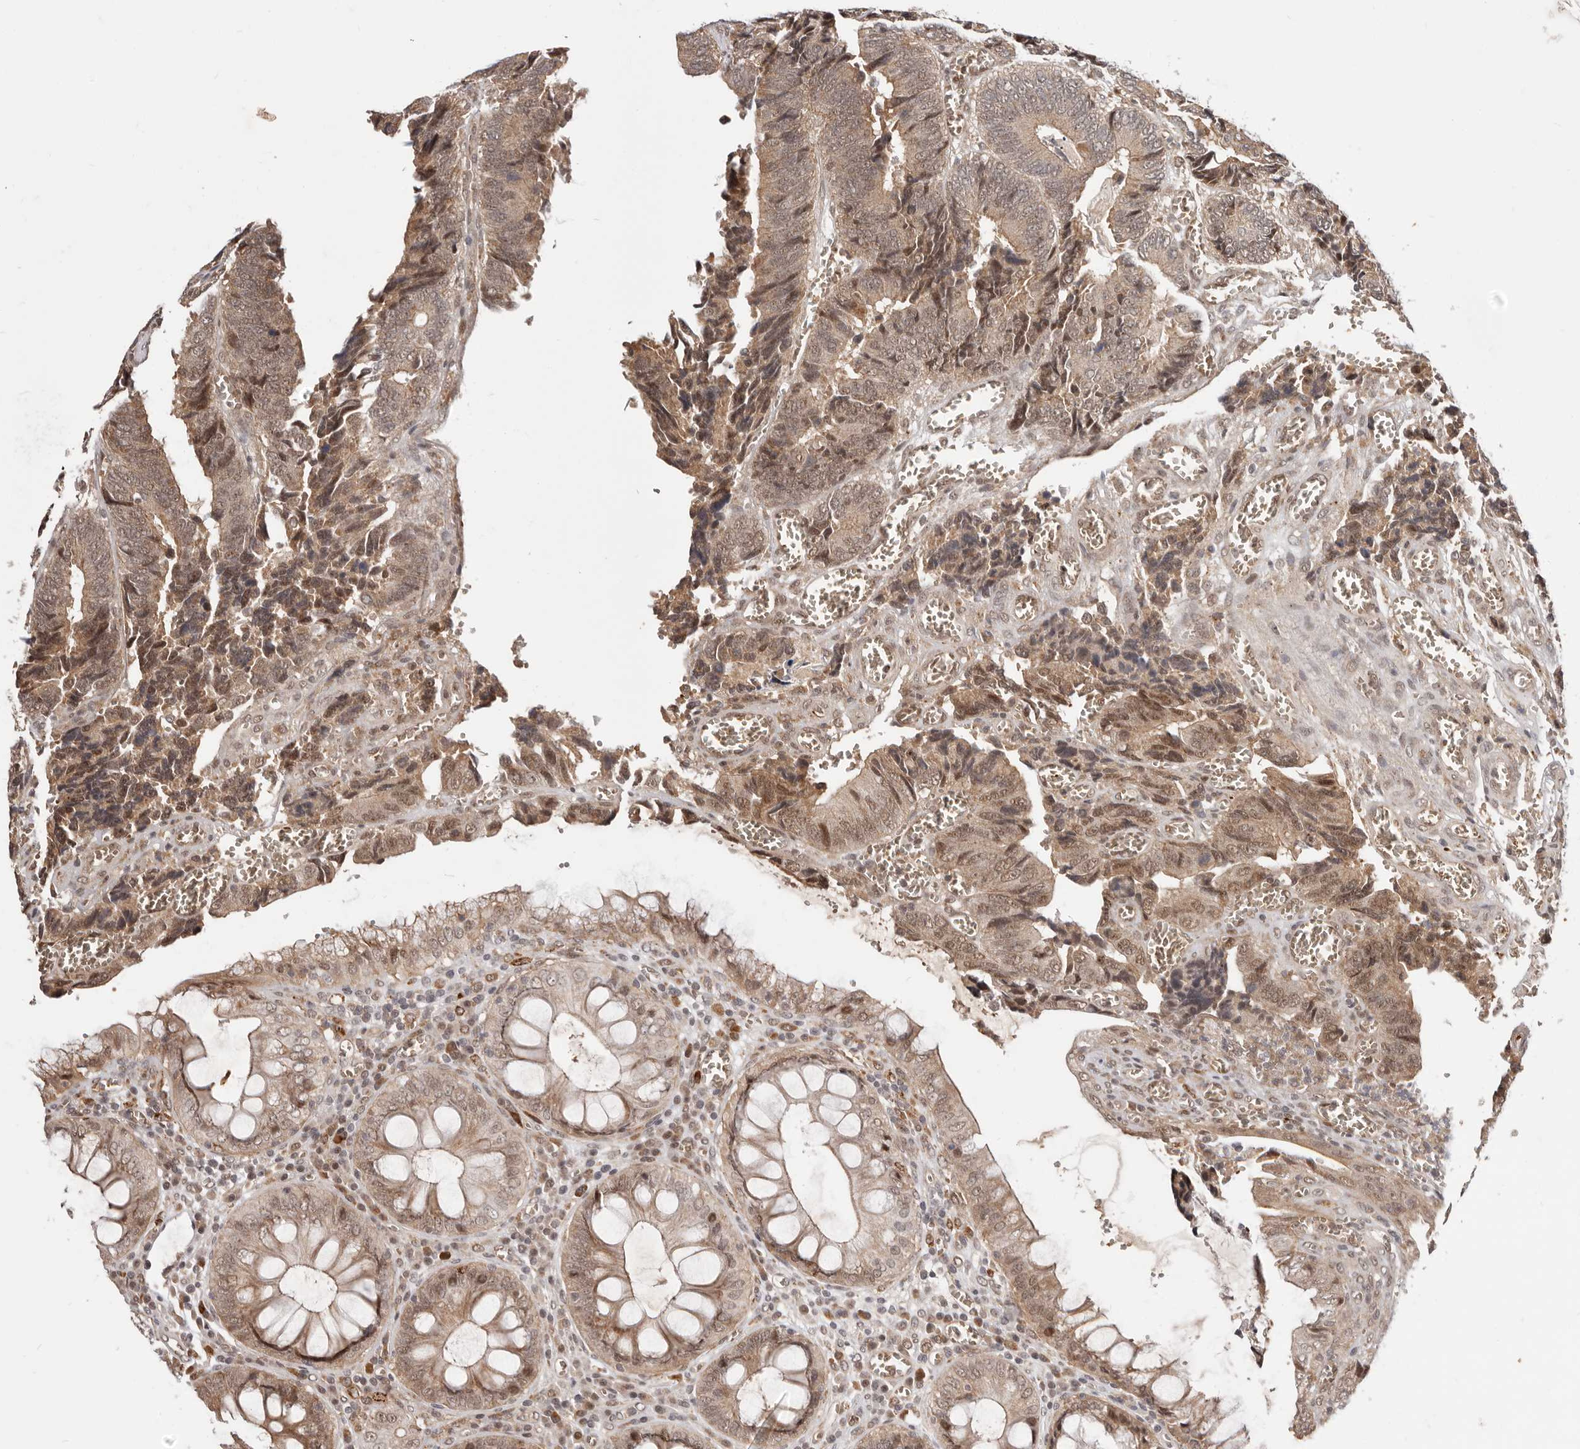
{"staining": {"intensity": "moderate", "quantity": ">75%", "location": "cytoplasmic/membranous,nuclear"}, "tissue": "colorectal cancer", "cell_type": "Tumor cells", "image_type": "cancer", "snomed": [{"axis": "morphology", "description": "Adenocarcinoma, NOS"}, {"axis": "topography", "description": "Colon"}], "caption": "Protein expression analysis of human adenocarcinoma (colorectal) reveals moderate cytoplasmic/membranous and nuclear expression in approximately >75% of tumor cells. (DAB = brown stain, brightfield microscopy at high magnification).", "gene": "NCOA3", "patient": {"sex": "male", "age": 72}}